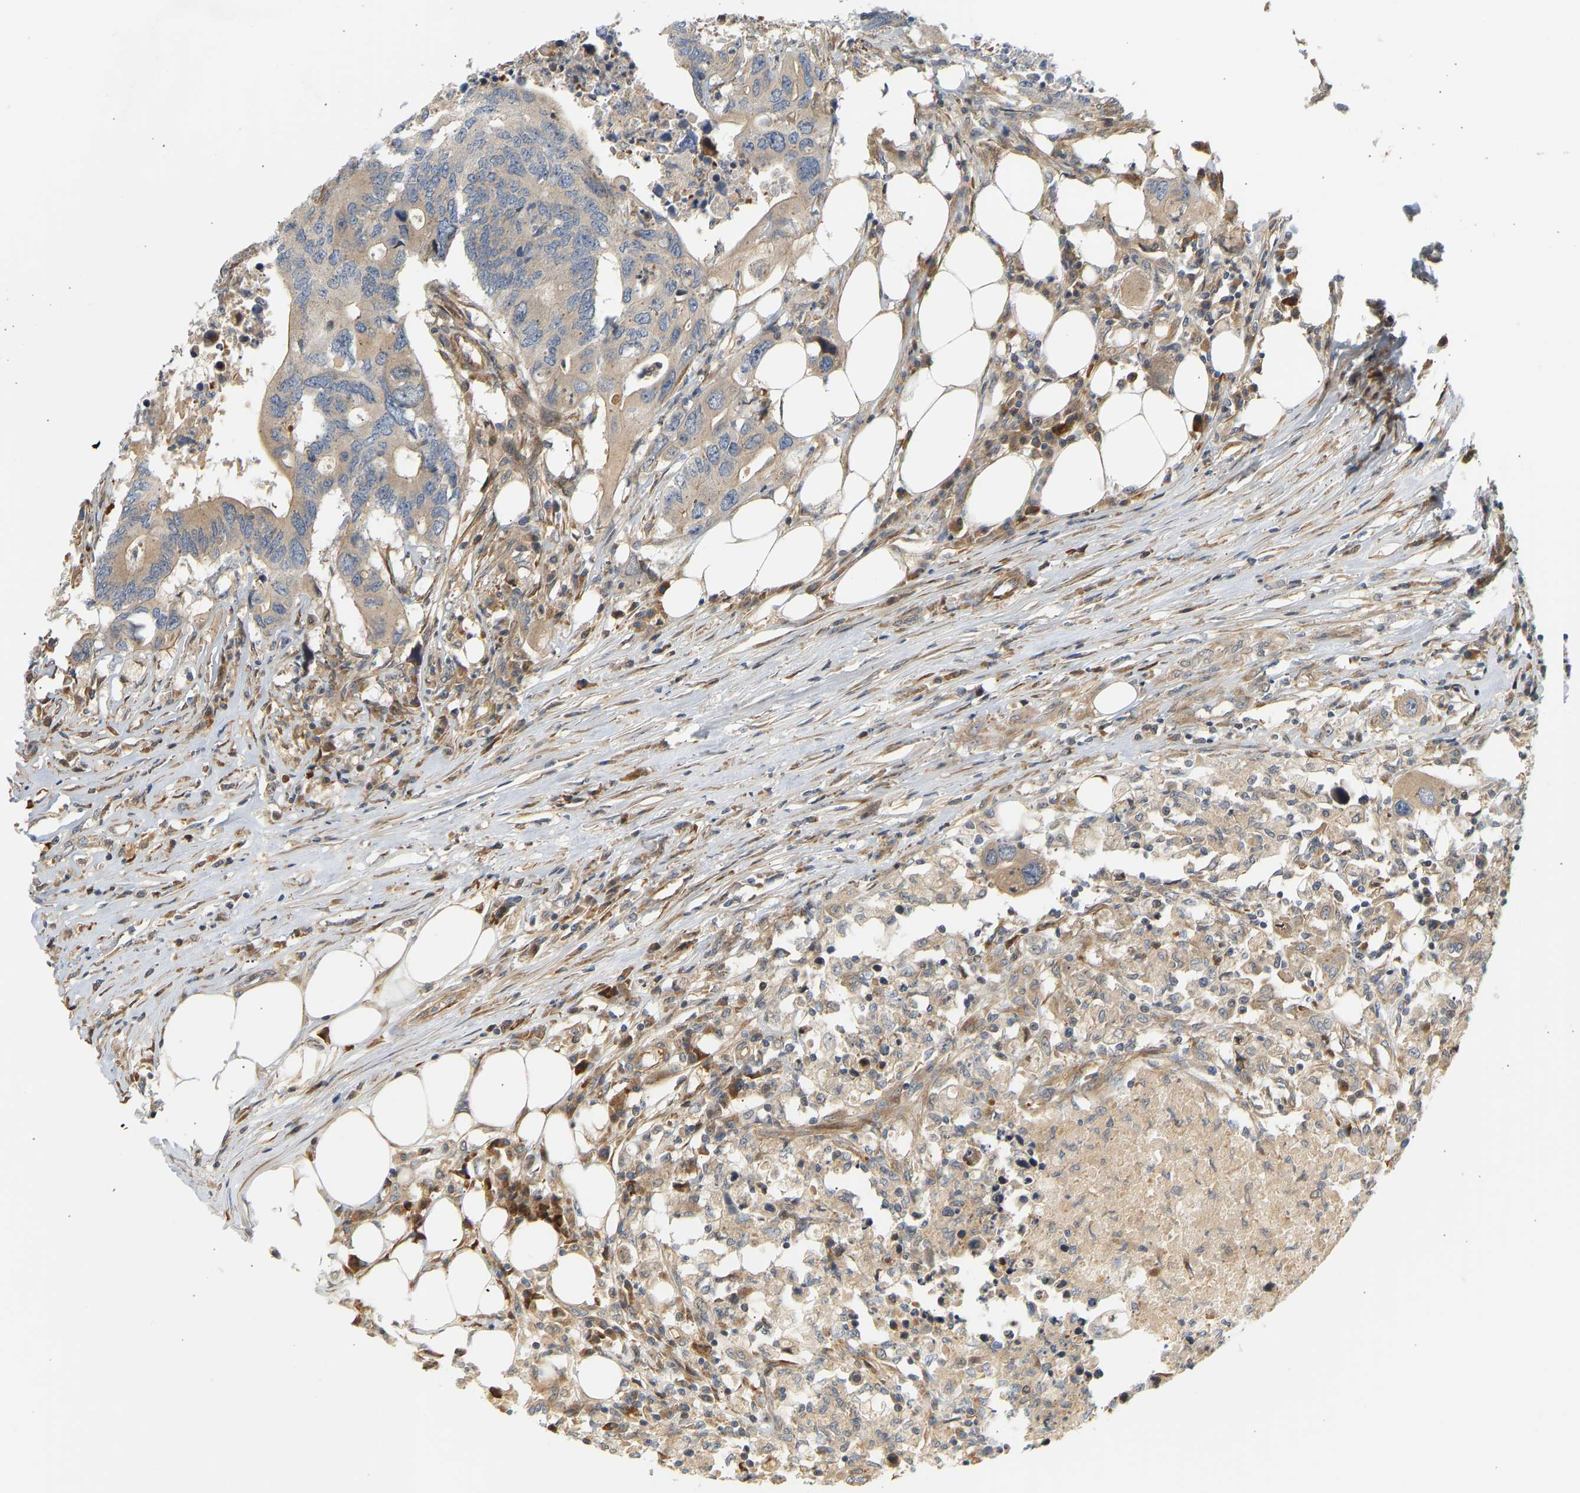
{"staining": {"intensity": "weak", "quantity": "25%-75%", "location": "cytoplasmic/membranous"}, "tissue": "colorectal cancer", "cell_type": "Tumor cells", "image_type": "cancer", "snomed": [{"axis": "morphology", "description": "Adenocarcinoma, NOS"}, {"axis": "topography", "description": "Colon"}], "caption": "Immunohistochemical staining of colorectal adenocarcinoma exhibits low levels of weak cytoplasmic/membranous expression in about 25%-75% of tumor cells.", "gene": "CEP57", "patient": {"sex": "male", "age": 71}}